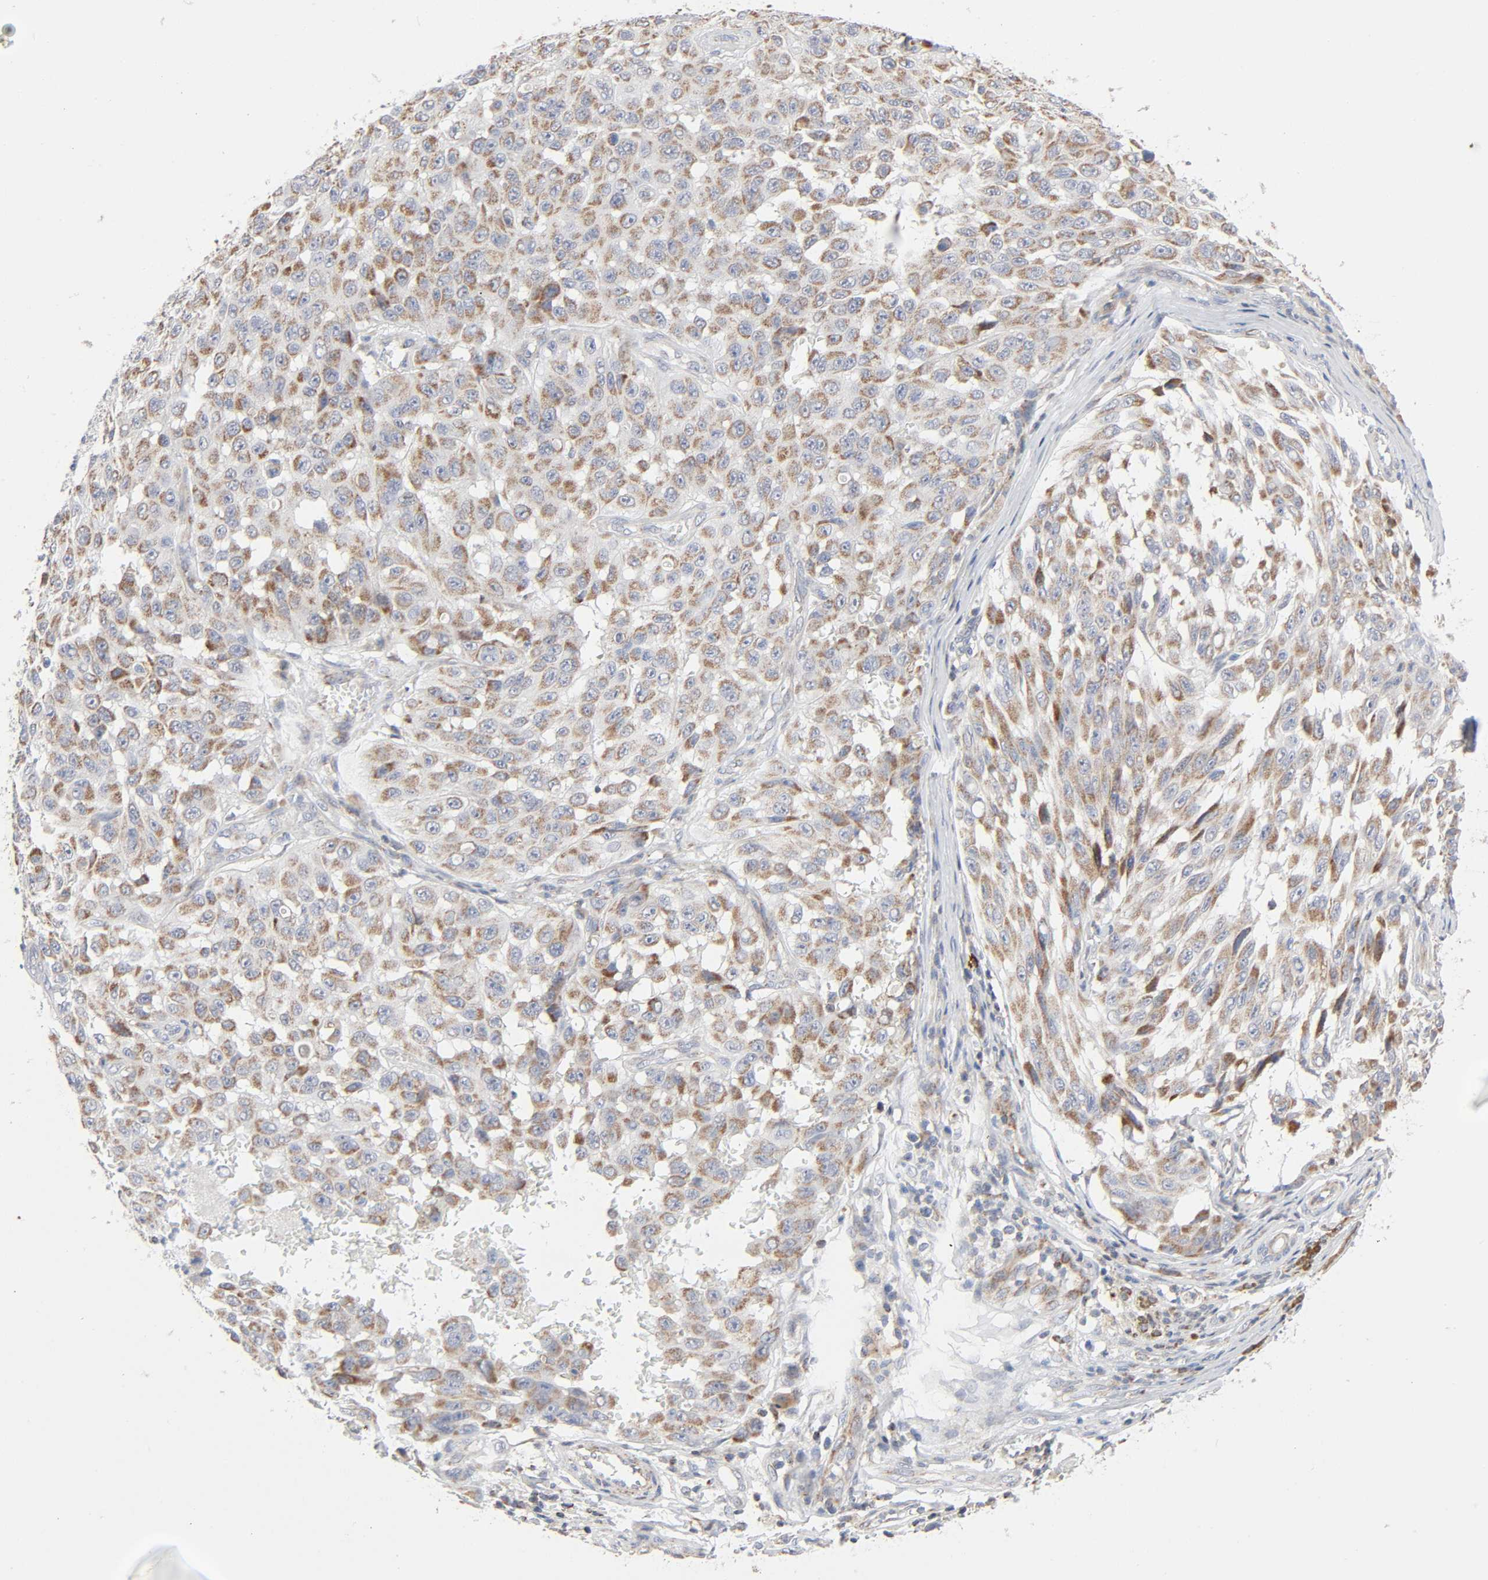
{"staining": {"intensity": "moderate", "quantity": ">75%", "location": "cytoplasmic/membranous"}, "tissue": "melanoma", "cell_type": "Tumor cells", "image_type": "cancer", "snomed": [{"axis": "morphology", "description": "Malignant melanoma, NOS"}, {"axis": "topography", "description": "Skin"}], "caption": "An image of malignant melanoma stained for a protein displays moderate cytoplasmic/membranous brown staining in tumor cells. Using DAB (brown) and hematoxylin (blue) stains, captured at high magnification using brightfield microscopy.", "gene": "SYT16", "patient": {"sex": "male", "age": 30}}